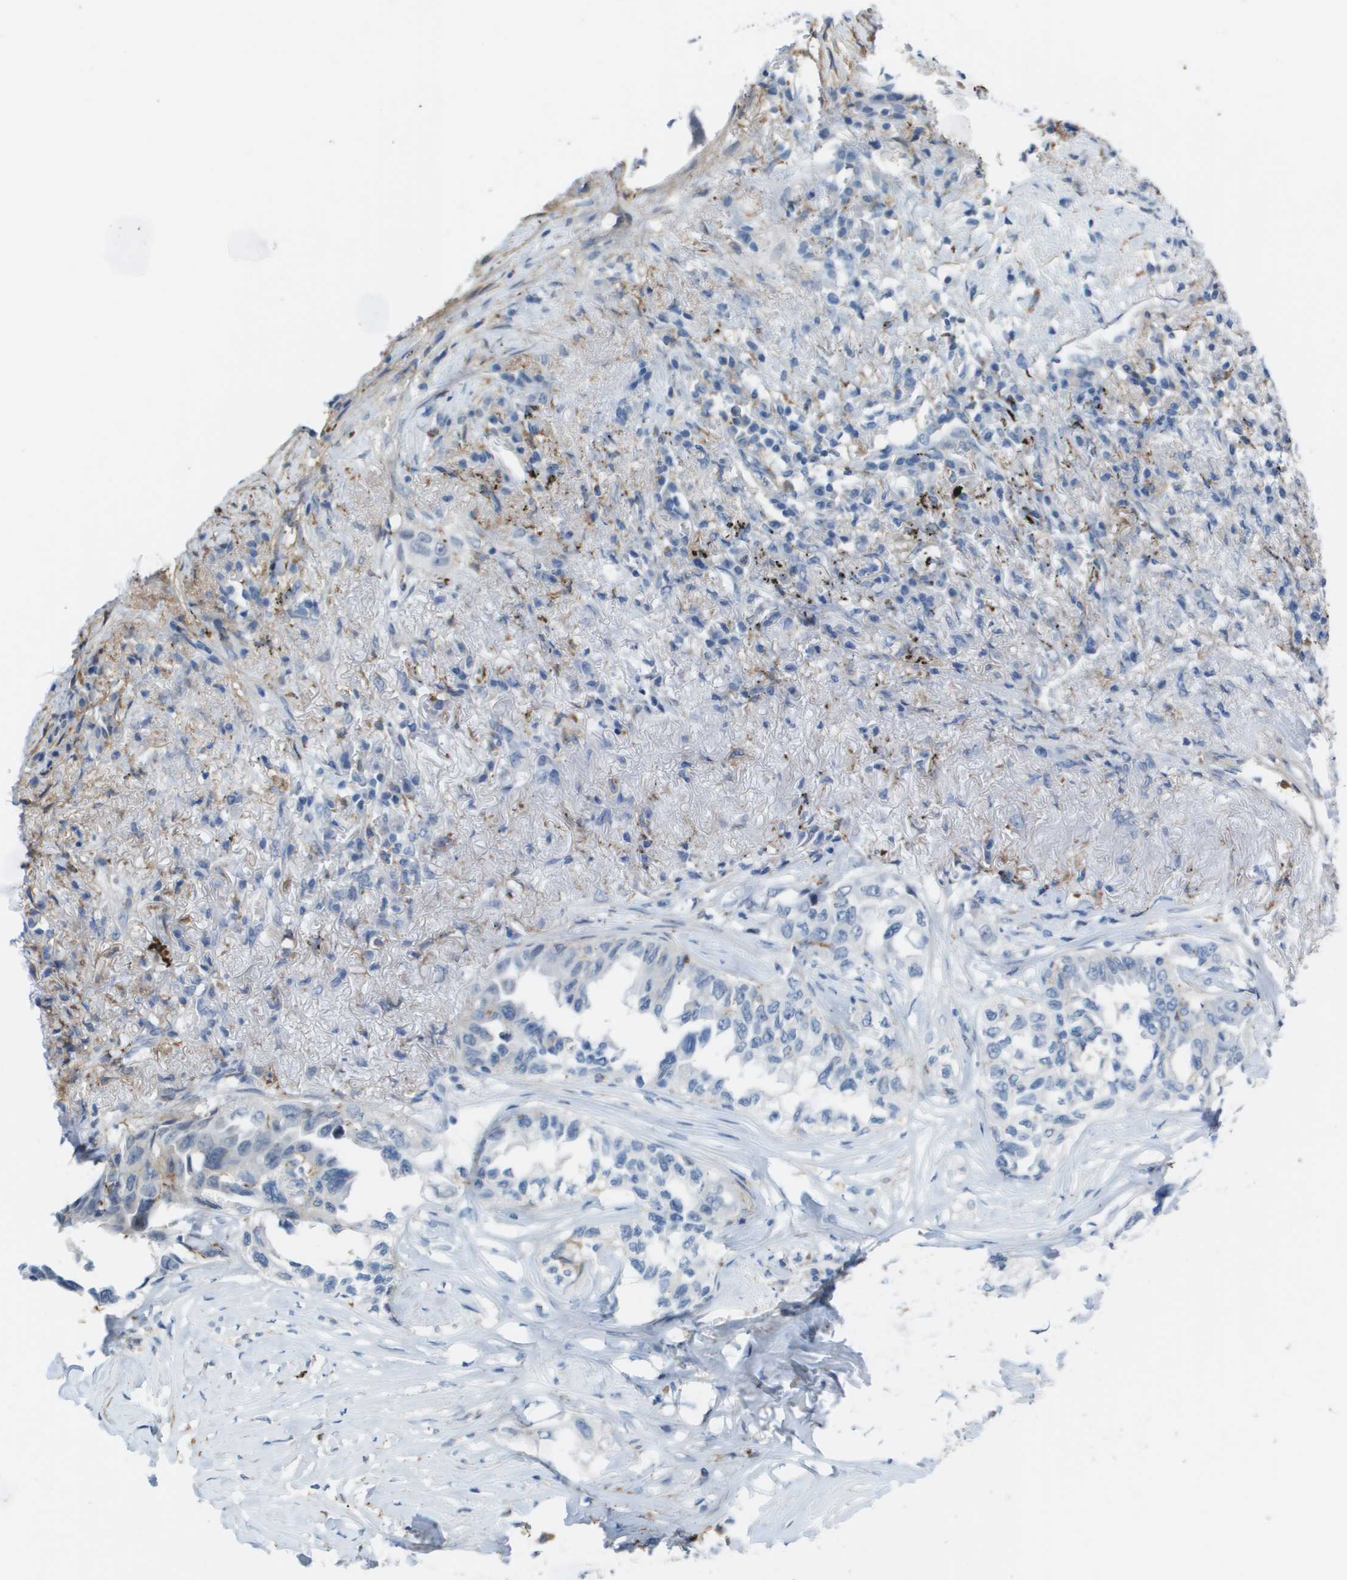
{"staining": {"intensity": "negative", "quantity": "none", "location": "none"}, "tissue": "lung cancer", "cell_type": "Tumor cells", "image_type": "cancer", "snomed": [{"axis": "morphology", "description": "Adenocarcinoma, NOS"}, {"axis": "topography", "description": "Lung"}], "caption": "Lung cancer (adenocarcinoma) stained for a protein using immunohistochemistry (IHC) exhibits no positivity tumor cells.", "gene": "ZBTB43", "patient": {"sex": "female", "age": 51}}